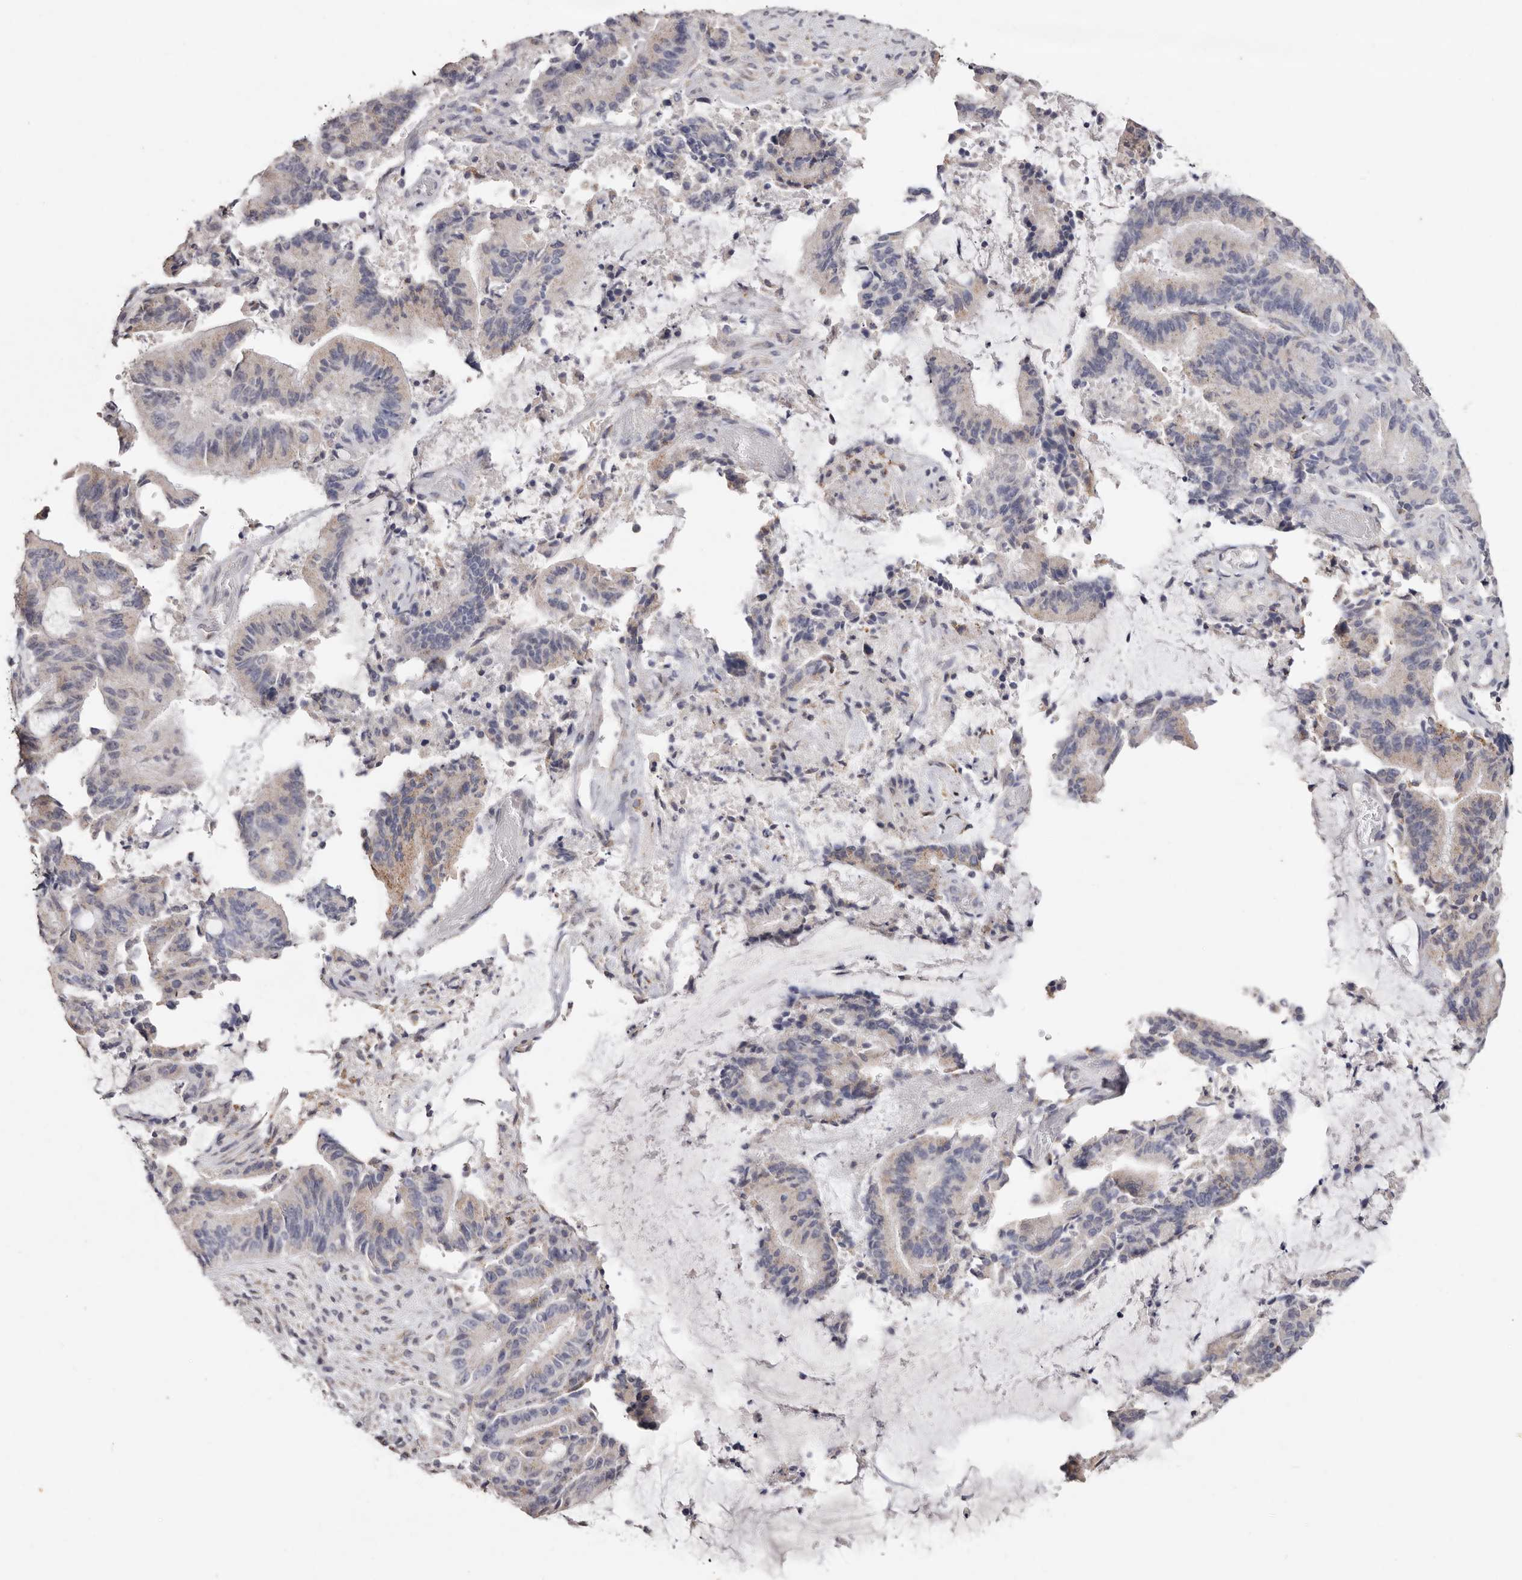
{"staining": {"intensity": "negative", "quantity": "none", "location": "none"}, "tissue": "liver cancer", "cell_type": "Tumor cells", "image_type": "cancer", "snomed": [{"axis": "morphology", "description": "Normal tissue, NOS"}, {"axis": "morphology", "description": "Cholangiocarcinoma"}, {"axis": "topography", "description": "Liver"}, {"axis": "topography", "description": "Peripheral nerve tissue"}], "caption": "Immunohistochemical staining of cholangiocarcinoma (liver) reveals no significant staining in tumor cells. The staining was performed using DAB (3,3'-diaminobenzidine) to visualize the protein expression in brown, while the nuclei were stained in blue with hematoxylin (Magnification: 20x).", "gene": "LGALS7B", "patient": {"sex": "female", "age": 73}}